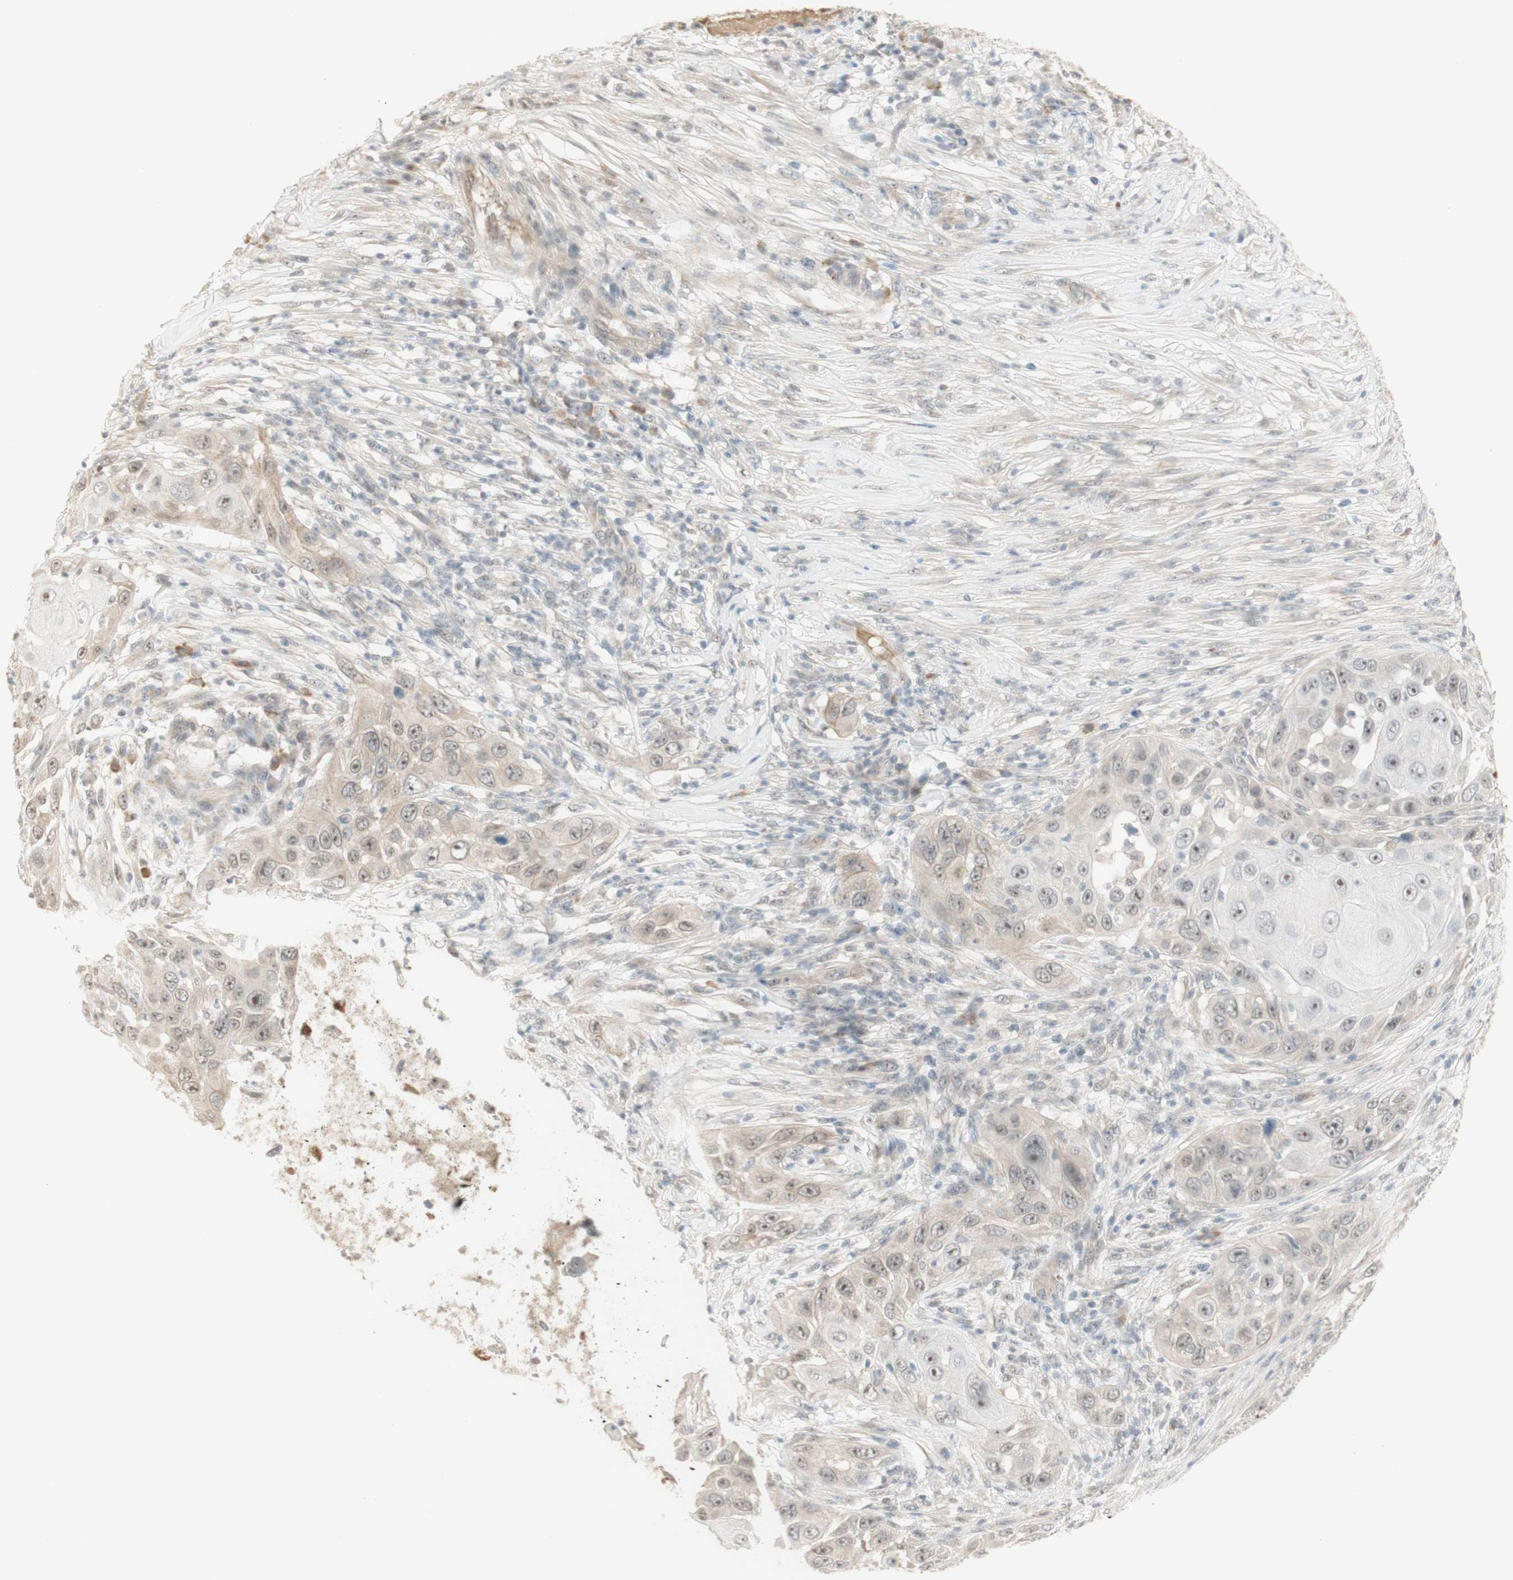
{"staining": {"intensity": "weak", "quantity": ">75%", "location": "cytoplasmic/membranous,nuclear"}, "tissue": "skin cancer", "cell_type": "Tumor cells", "image_type": "cancer", "snomed": [{"axis": "morphology", "description": "Squamous cell carcinoma, NOS"}, {"axis": "topography", "description": "Skin"}], "caption": "Immunohistochemical staining of squamous cell carcinoma (skin) exhibits low levels of weak cytoplasmic/membranous and nuclear positivity in approximately >75% of tumor cells.", "gene": "PLCD4", "patient": {"sex": "female", "age": 44}}